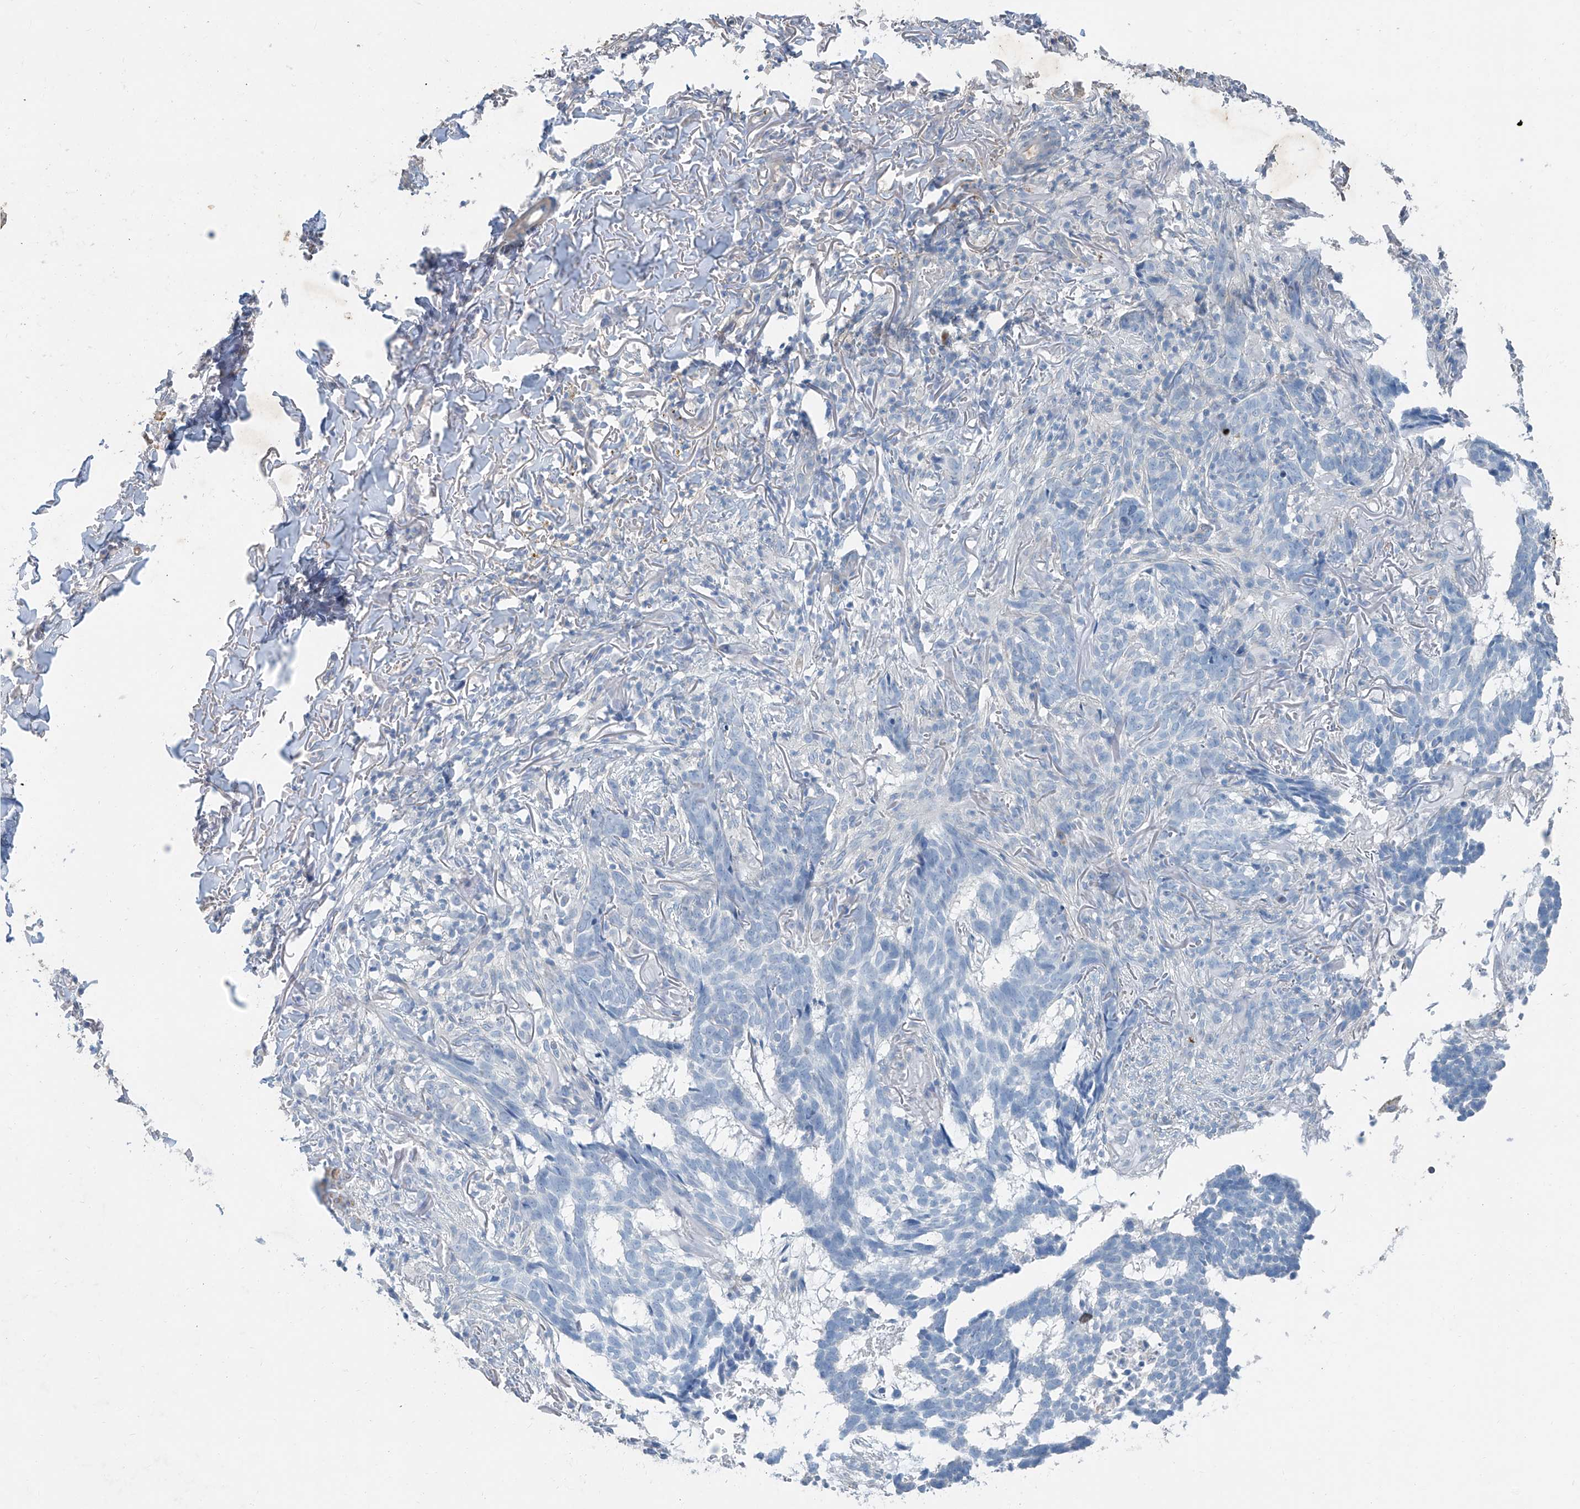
{"staining": {"intensity": "negative", "quantity": "none", "location": "none"}, "tissue": "skin cancer", "cell_type": "Tumor cells", "image_type": "cancer", "snomed": [{"axis": "morphology", "description": "Basal cell carcinoma"}, {"axis": "topography", "description": "Skin"}], "caption": "IHC image of neoplastic tissue: skin cancer (basal cell carcinoma) stained with DAB (3,3'-diaminobenzidine) displays no significant protein positivity in tumor cells.", "gene": "ANKRD34A", "patient": {"sex": "male", "age": 85}}